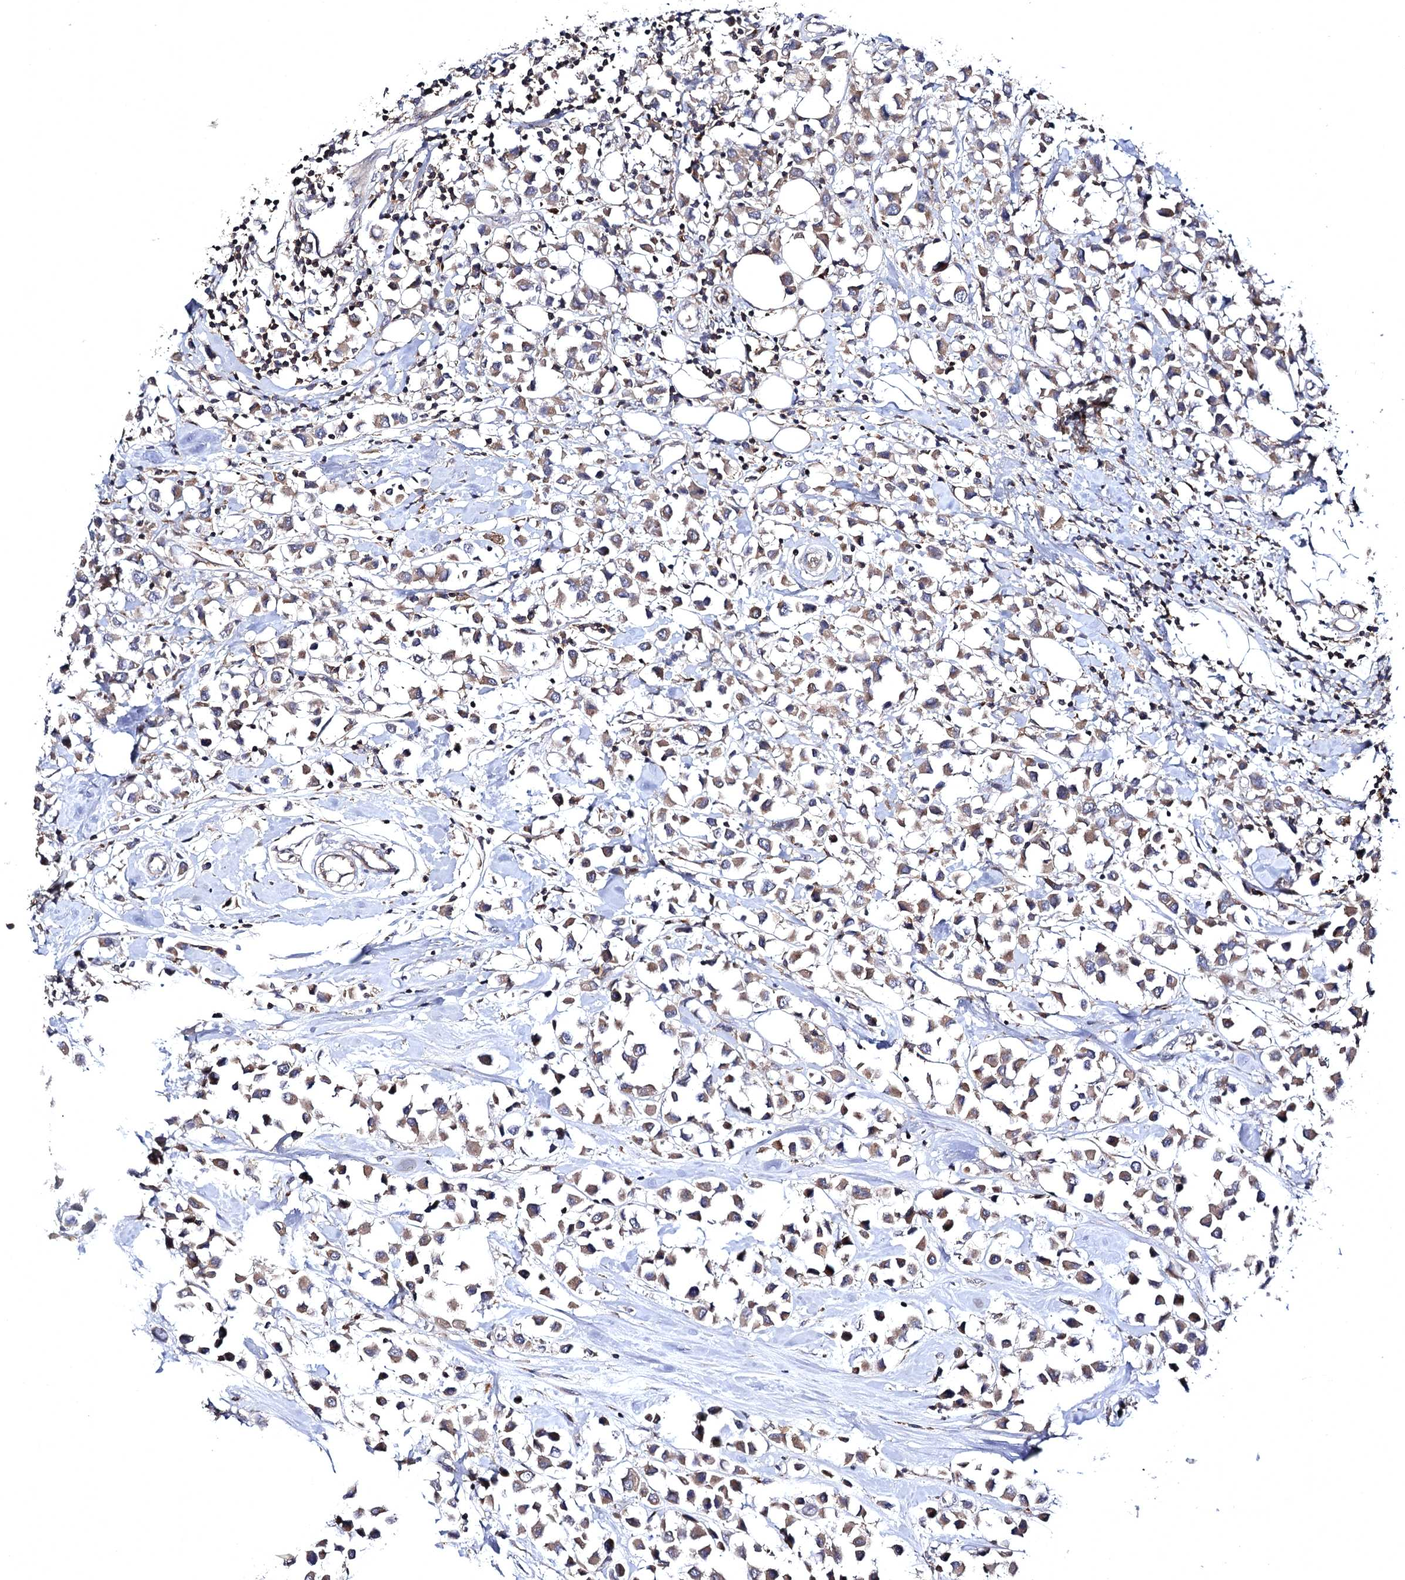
{"staining": {"intensity": "moderate", "quantity": ">75%", "location": "cytoplasmic/membranous"}, "tissue": "breast cancer", "cell_type": "Tumor cells", "image_type": "cancer", "snomed": [{"axis": "morphology", "description": "Duct carcinoma"}, {"axis": "topography", "description": "Breast"}], "caption": "Breast cancer stained with a brown dye exhibits moderate cytoplasmic/membranous positive positivity in approximately >75% of tumor cells.", "gene": "BCR", "patient": {"sex": "female", "age": 61}}